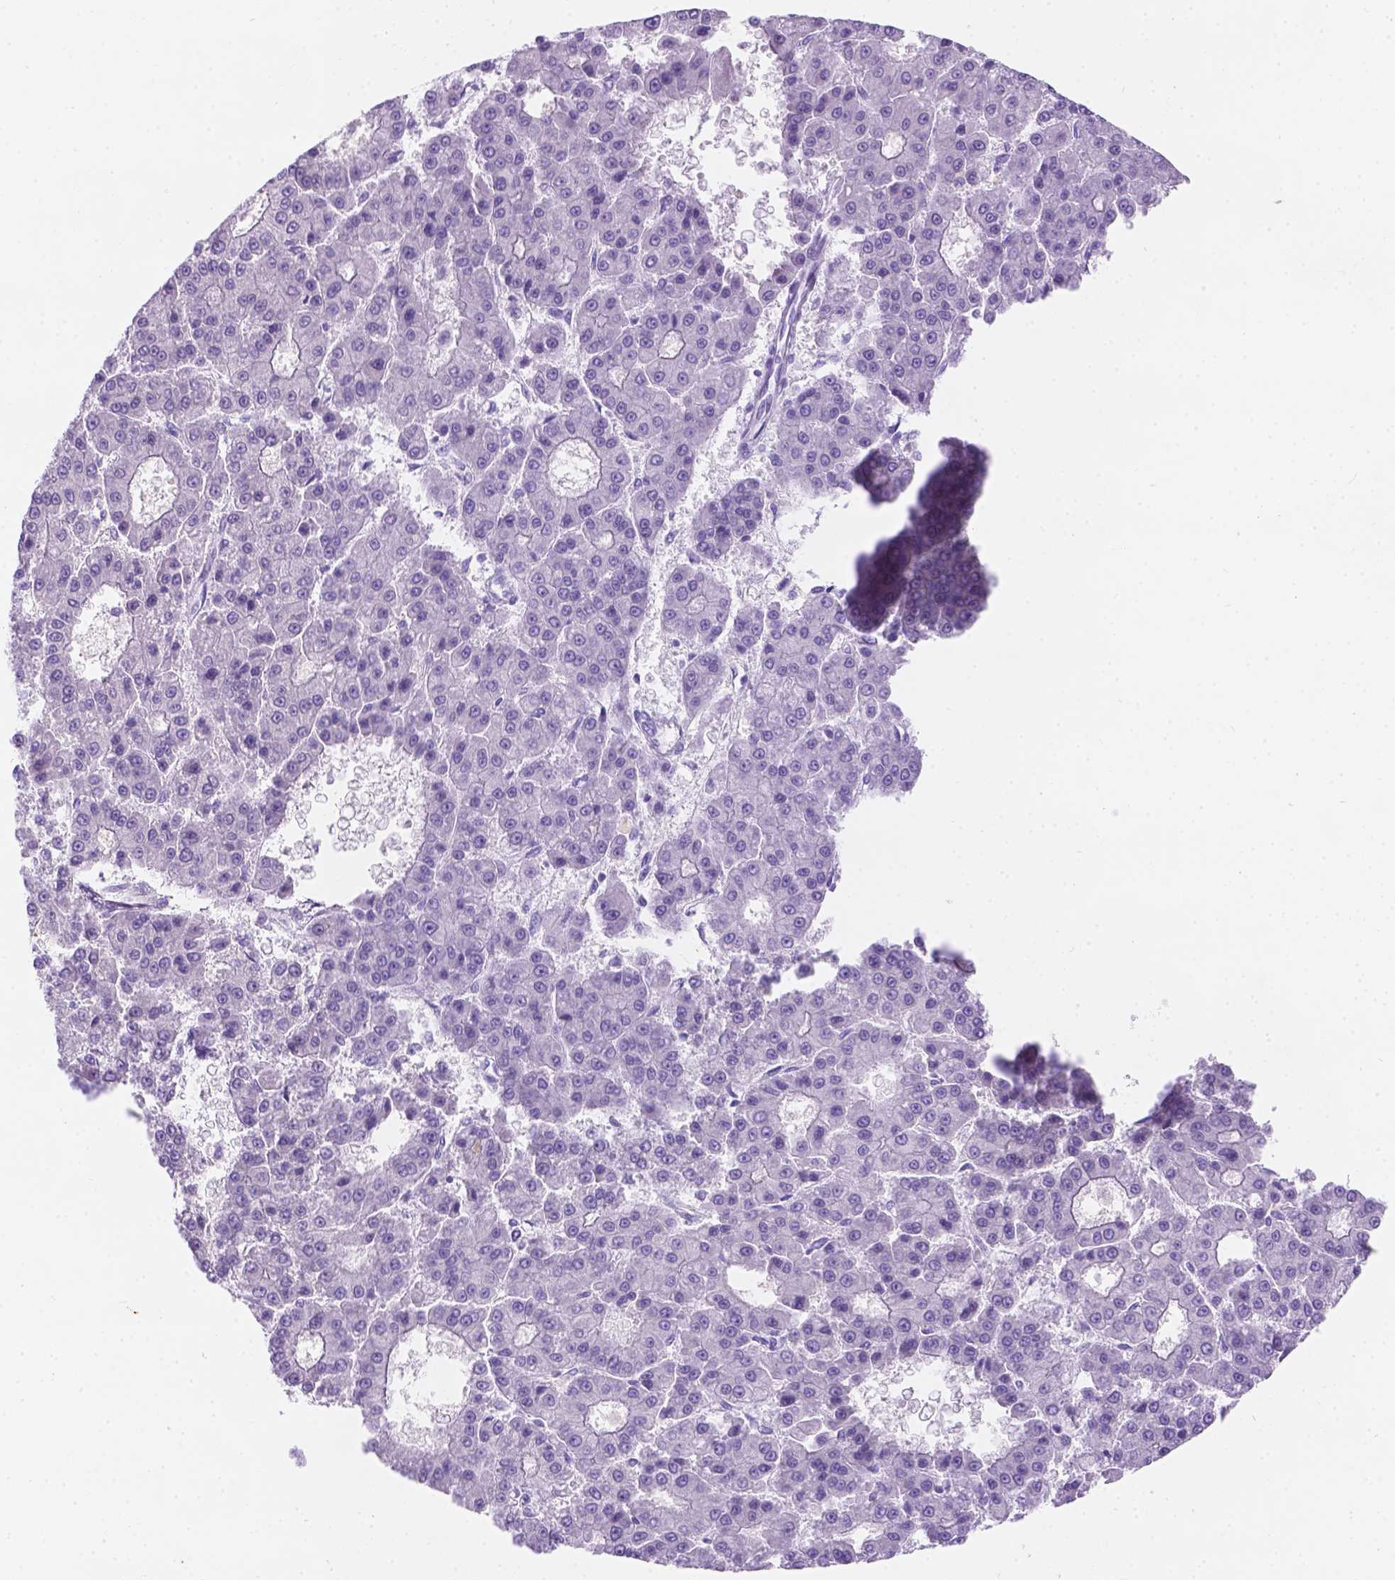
{"staining": {"intensity": "negative", "quantity": "none", "location": "none"}, "tissue": "liver cancer", "cell_type": "Tumor cells", "image_type": "cancer", "snomed": [{"axis": "morphology", "description": "Carcinoma, Hepatocellular, NOS"}, {"axis": "topography", "description": "Liver"}], "caption": "Tumor cells show no significant staining in hepatocellular carcinoma (liver). (Stains: DAB (3,3'-diaminobenzidine) immunohistochemistry with hematoxylin counter stain, Microscopy: brightfield microscopy at high magnification).", "gene": "DMWD", "patient": {"sex": "male", "age": 70}}